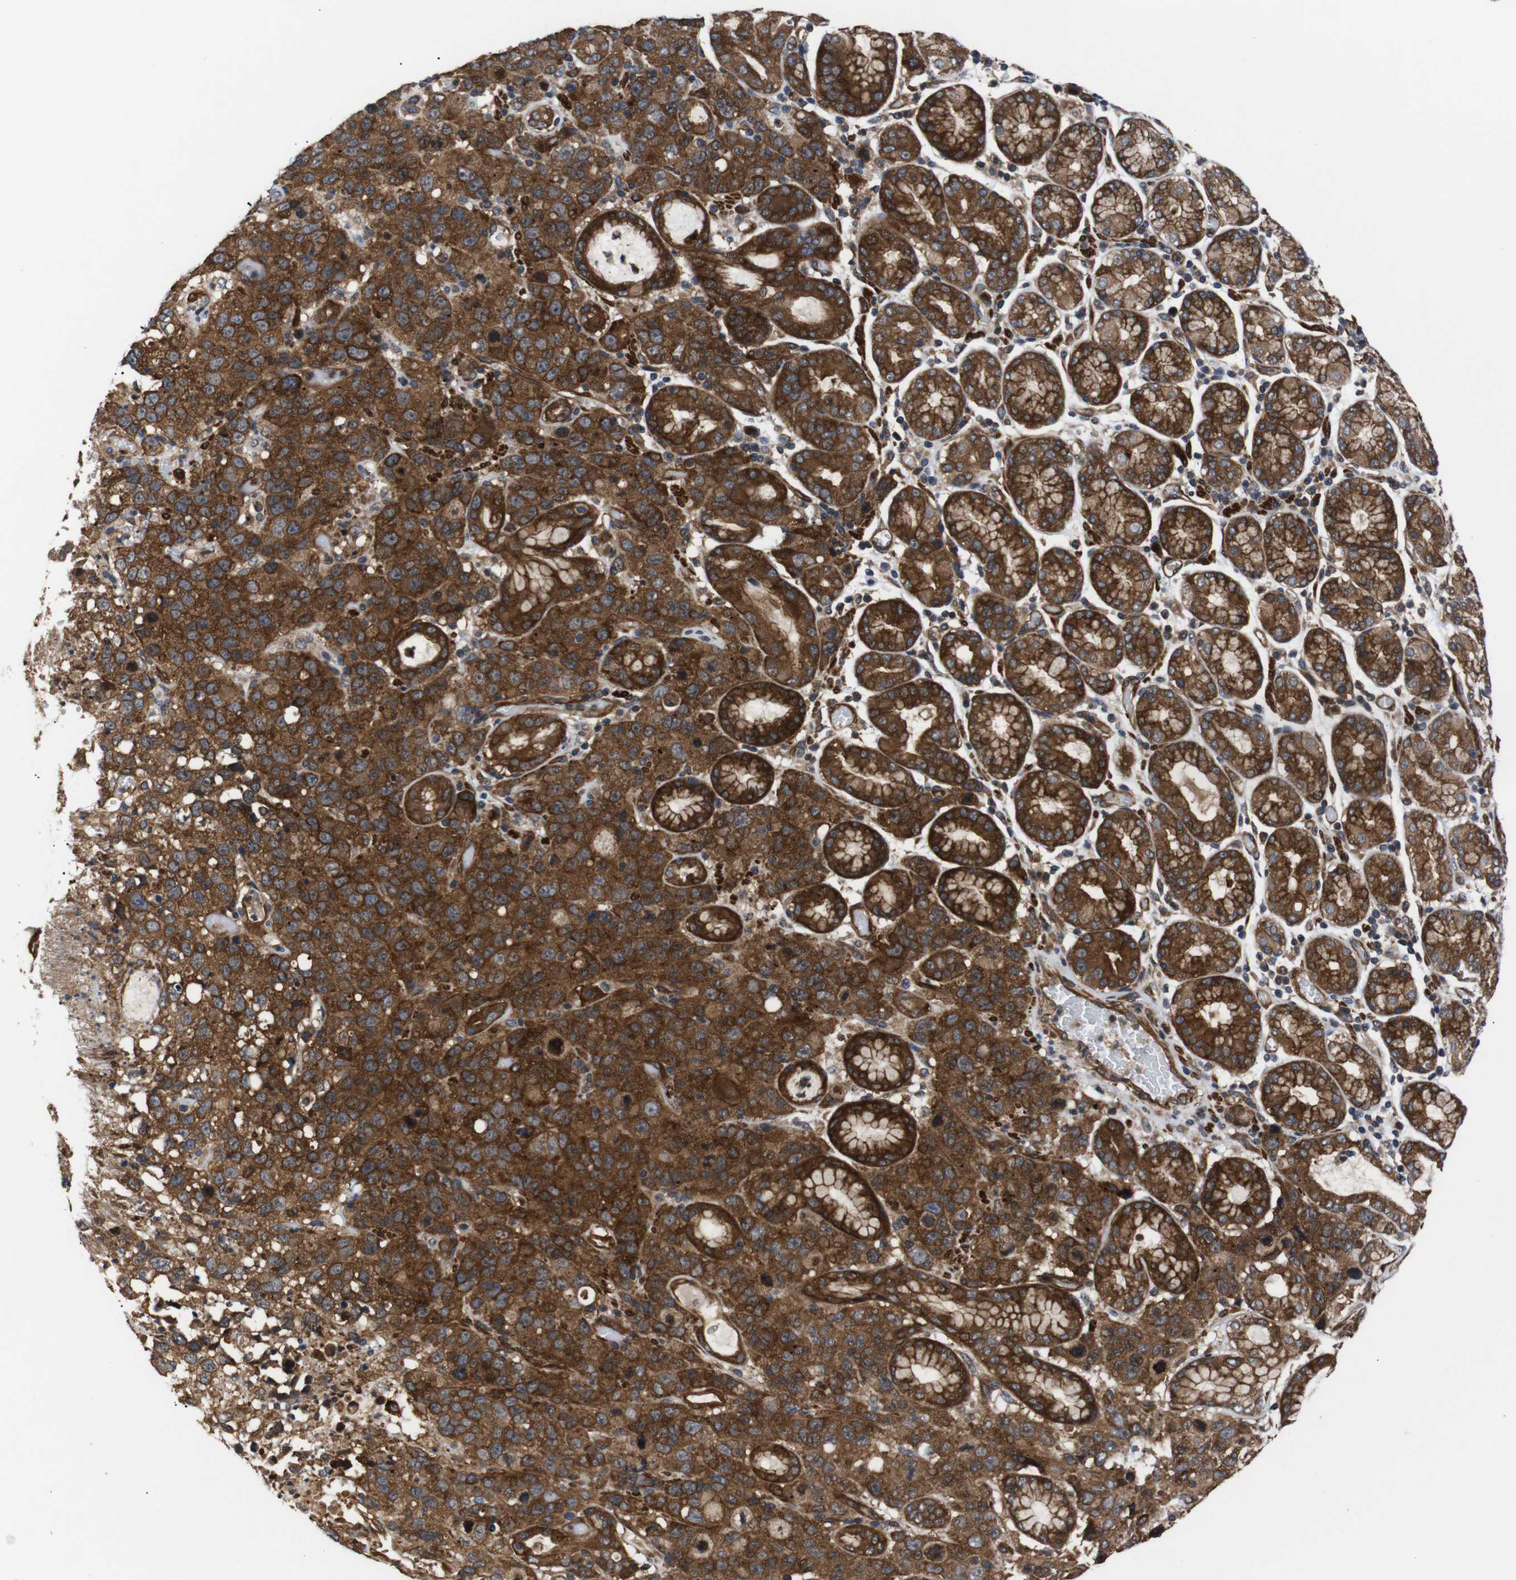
{"staining": {"intensity": "strong", "quantity": ">75%", "location": "cytoplasmic/membranous"}, "tissue": "stomach cancer", "cell_type": "Tumor cells", "image_type": "cancer", "snomed": [{"axis": "morphology", "description": "Normal tissue, NOS"}, {"axis": "morphology", "description": "Adenocarcinoma, NOS"}, {"axis": "topography", "description": "Stomach"}], "caption": "Protein staining reveals strong cytoplasmic/membranous staining in about >75% of tumor cells in adenocarcinoma (stomach). (Brightfield microscopy of DAB IHC at high magnification).", "gene": "PAWR", "patient": {"sex": "male", "age": 48}}